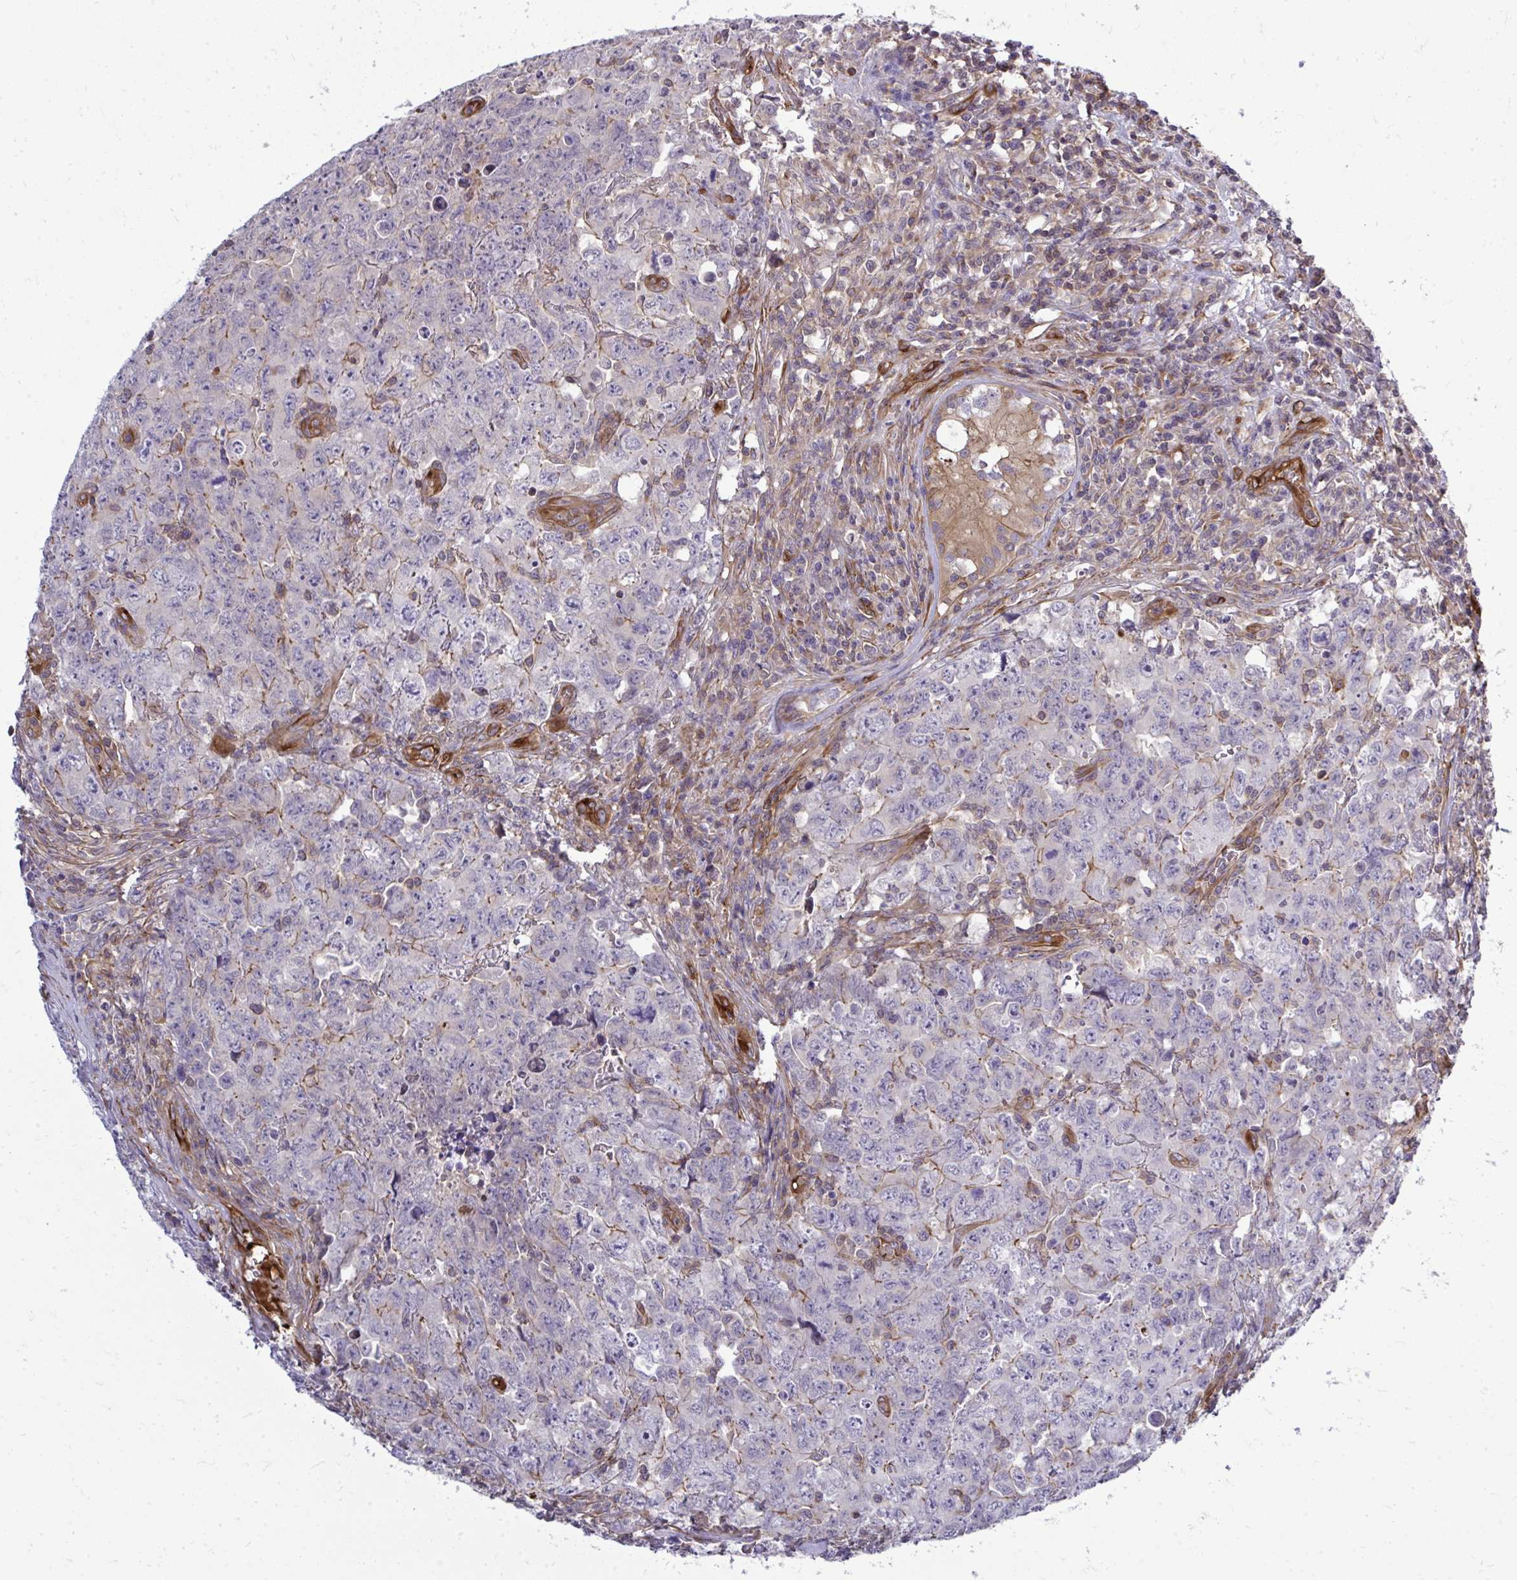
{"staining": {"intensity": "moderate", "quantity": "<25%", "location": "cytoplasmic/membranous"}, "tissue": "testis cancer", "cell_type": "Tumor cells", "image_type": "cancer", "snomed": [{"axis": "morphology", "description": "Carcinoma, Embryonal, NOS"}, {"axis": "topography", "description": "Testis"}], "caption": "Immunohistochemistry micrograph of neoplastic tissue: testis cancer stained using immunohistochemistry (IHC) displays low levels of moderate protein expression localized specifically in the cytoplasmic/membranous of tumor cells, appearing as a cytoplasmic/membranous brown color.", "gene": "FUT10", "patient": {"sex": "male", "age": 24}}